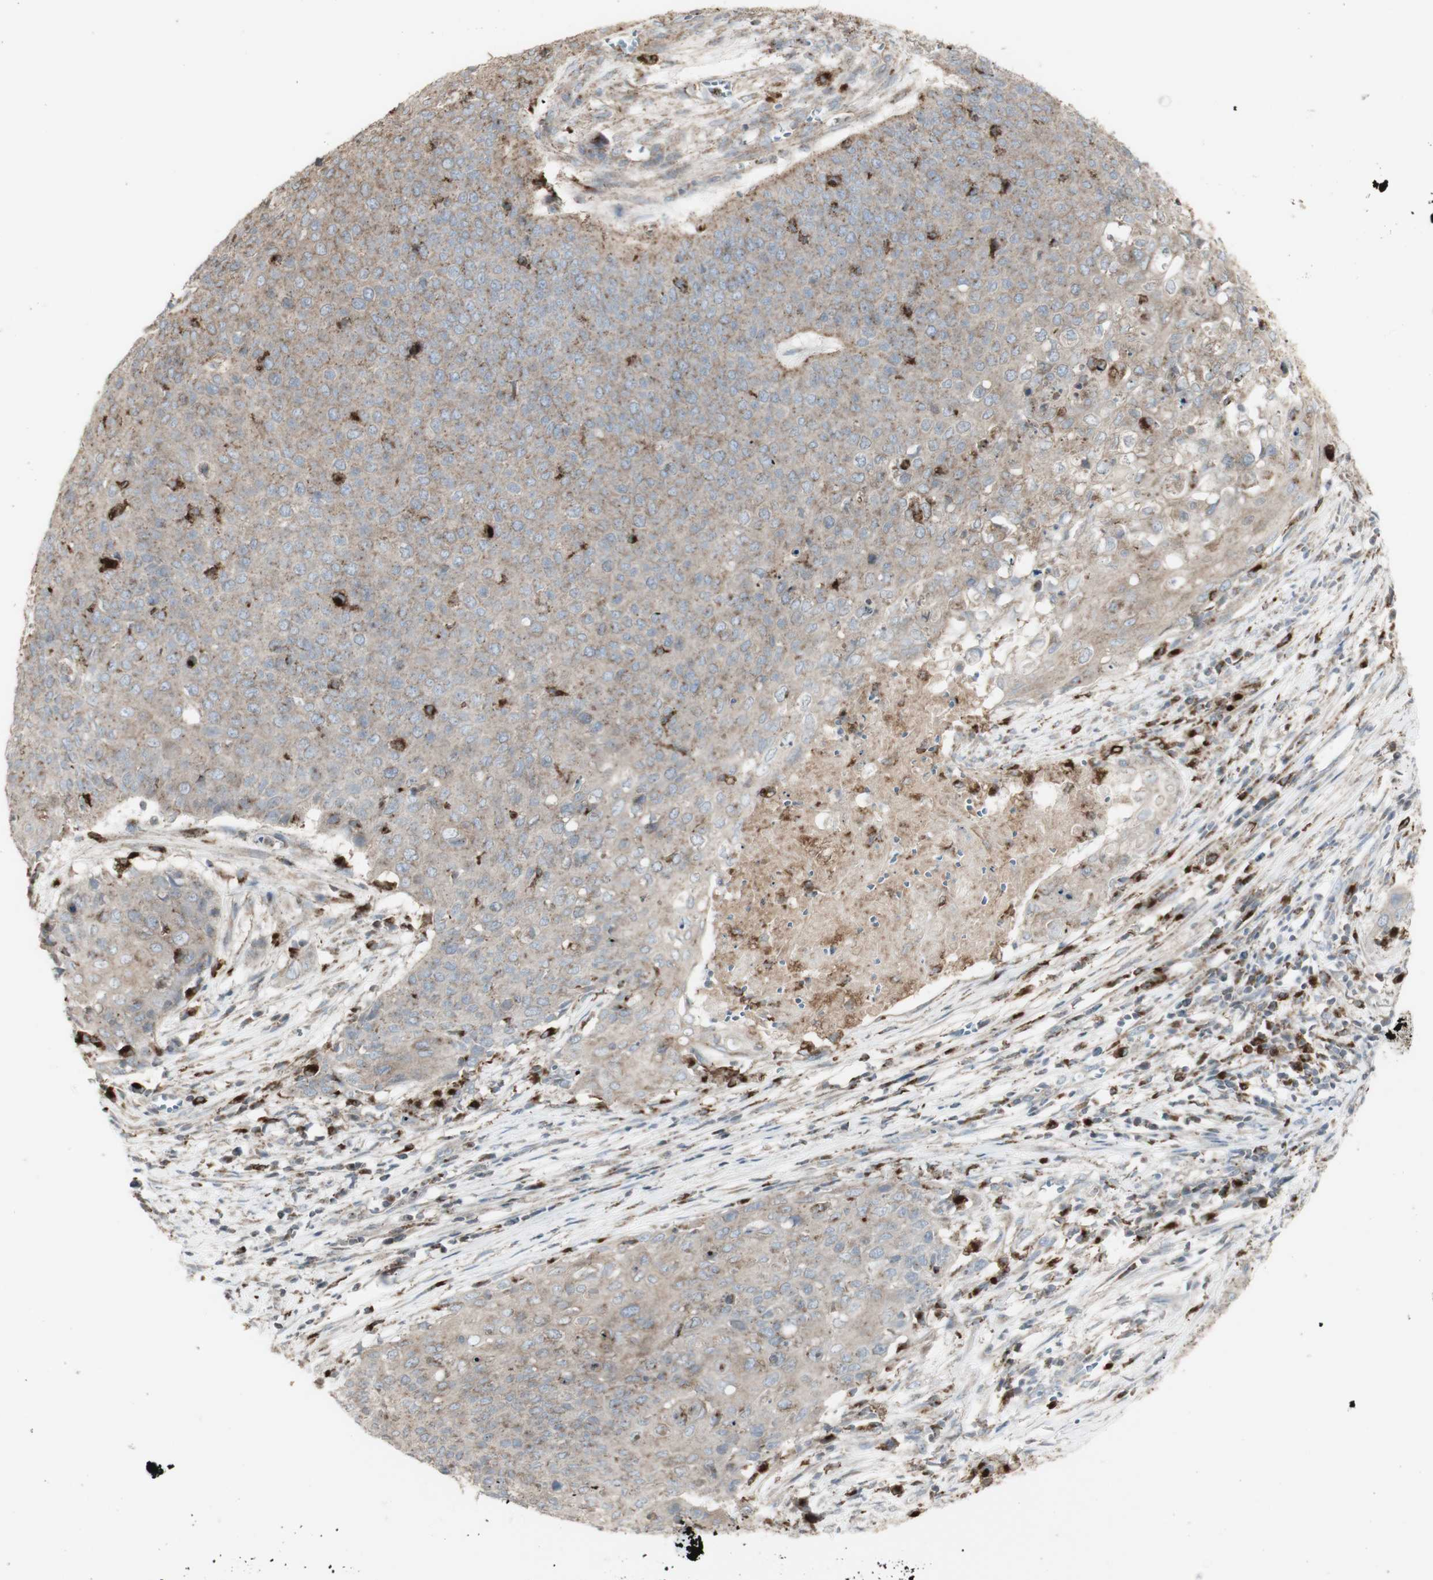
{"staining": {"intensity": "moderate", "quantity": "25%-75%", "location": "cytoplasmic/membranous"}, "tissue": "cervical cancer", "cell_type": "Tumor cells", "image_type": "cancer", "snomed": [{"axis": "morphology", "description": "Squamous cell carcinoma, NOS"}, {"axis": "topography", "description": "Cervix"}], "caption": "Human cervical cancer stained for a protein (brown) demonstrates moderate cytoplasmic/membranous positive positivity in about 25%-75% of tumor cells.", "gene": "ATP6V1E1", "patient": {"sex": "female", "age": 39}}